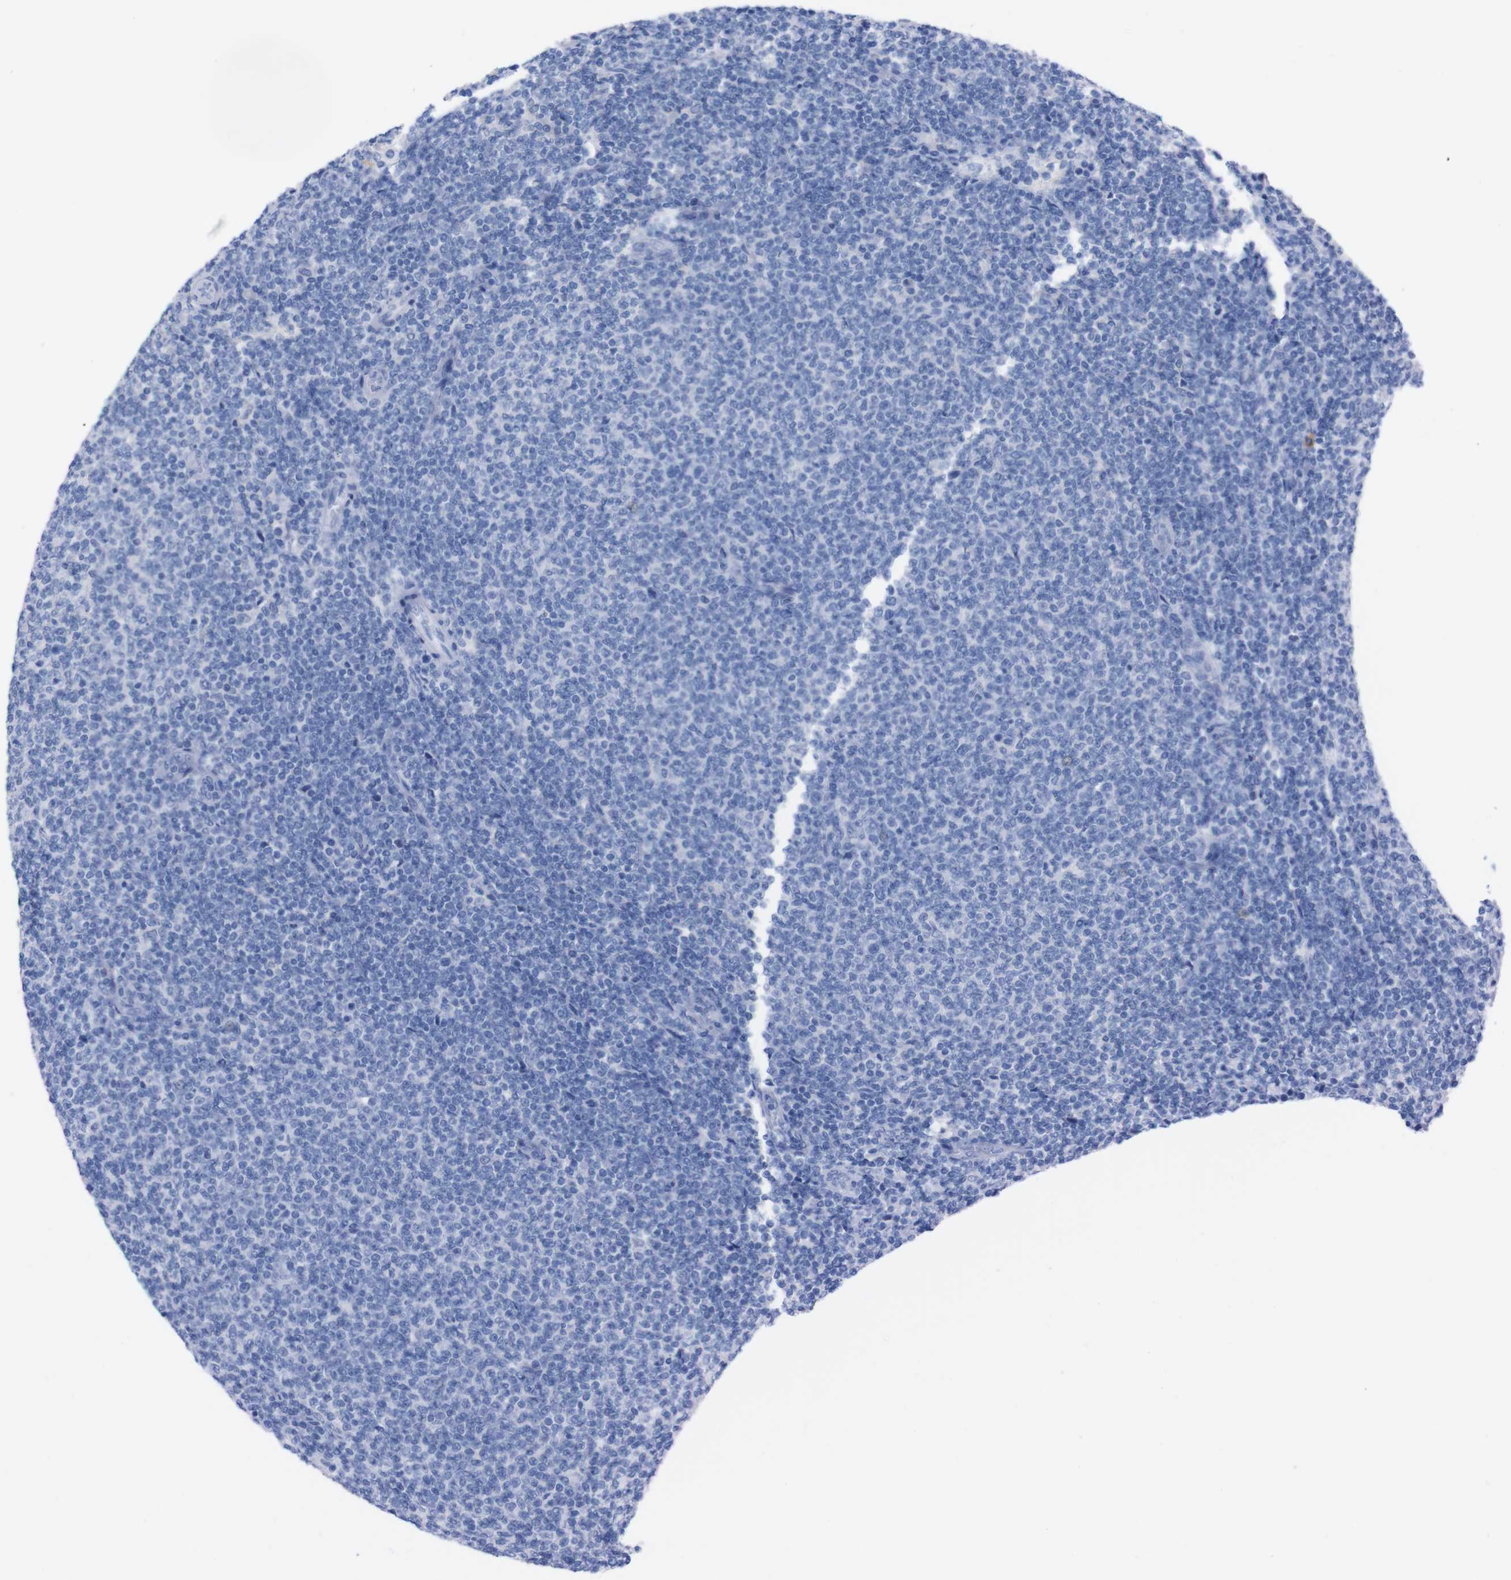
{"staining": {"intensity": "negative", "quantity": "none", "location": "none"}, "tissue": "lymphoma", "cell_type": "Tumor cells", "image_type": "cancer", "snomed": [{"axis": "morphology", "description": "Malignant lymphoma, non-Hodgkin's type, Low grade"}, {"axis": "topography", "description": "Lymph node"}], "caption": "Malignant lymphoma, non-Hodgkin's type (low-grade) stained for a protein using immunohistochemistry shows no staining tumor cells.", "gene": "TMEM243", "patient": {"sex": "male", "age": 66}}